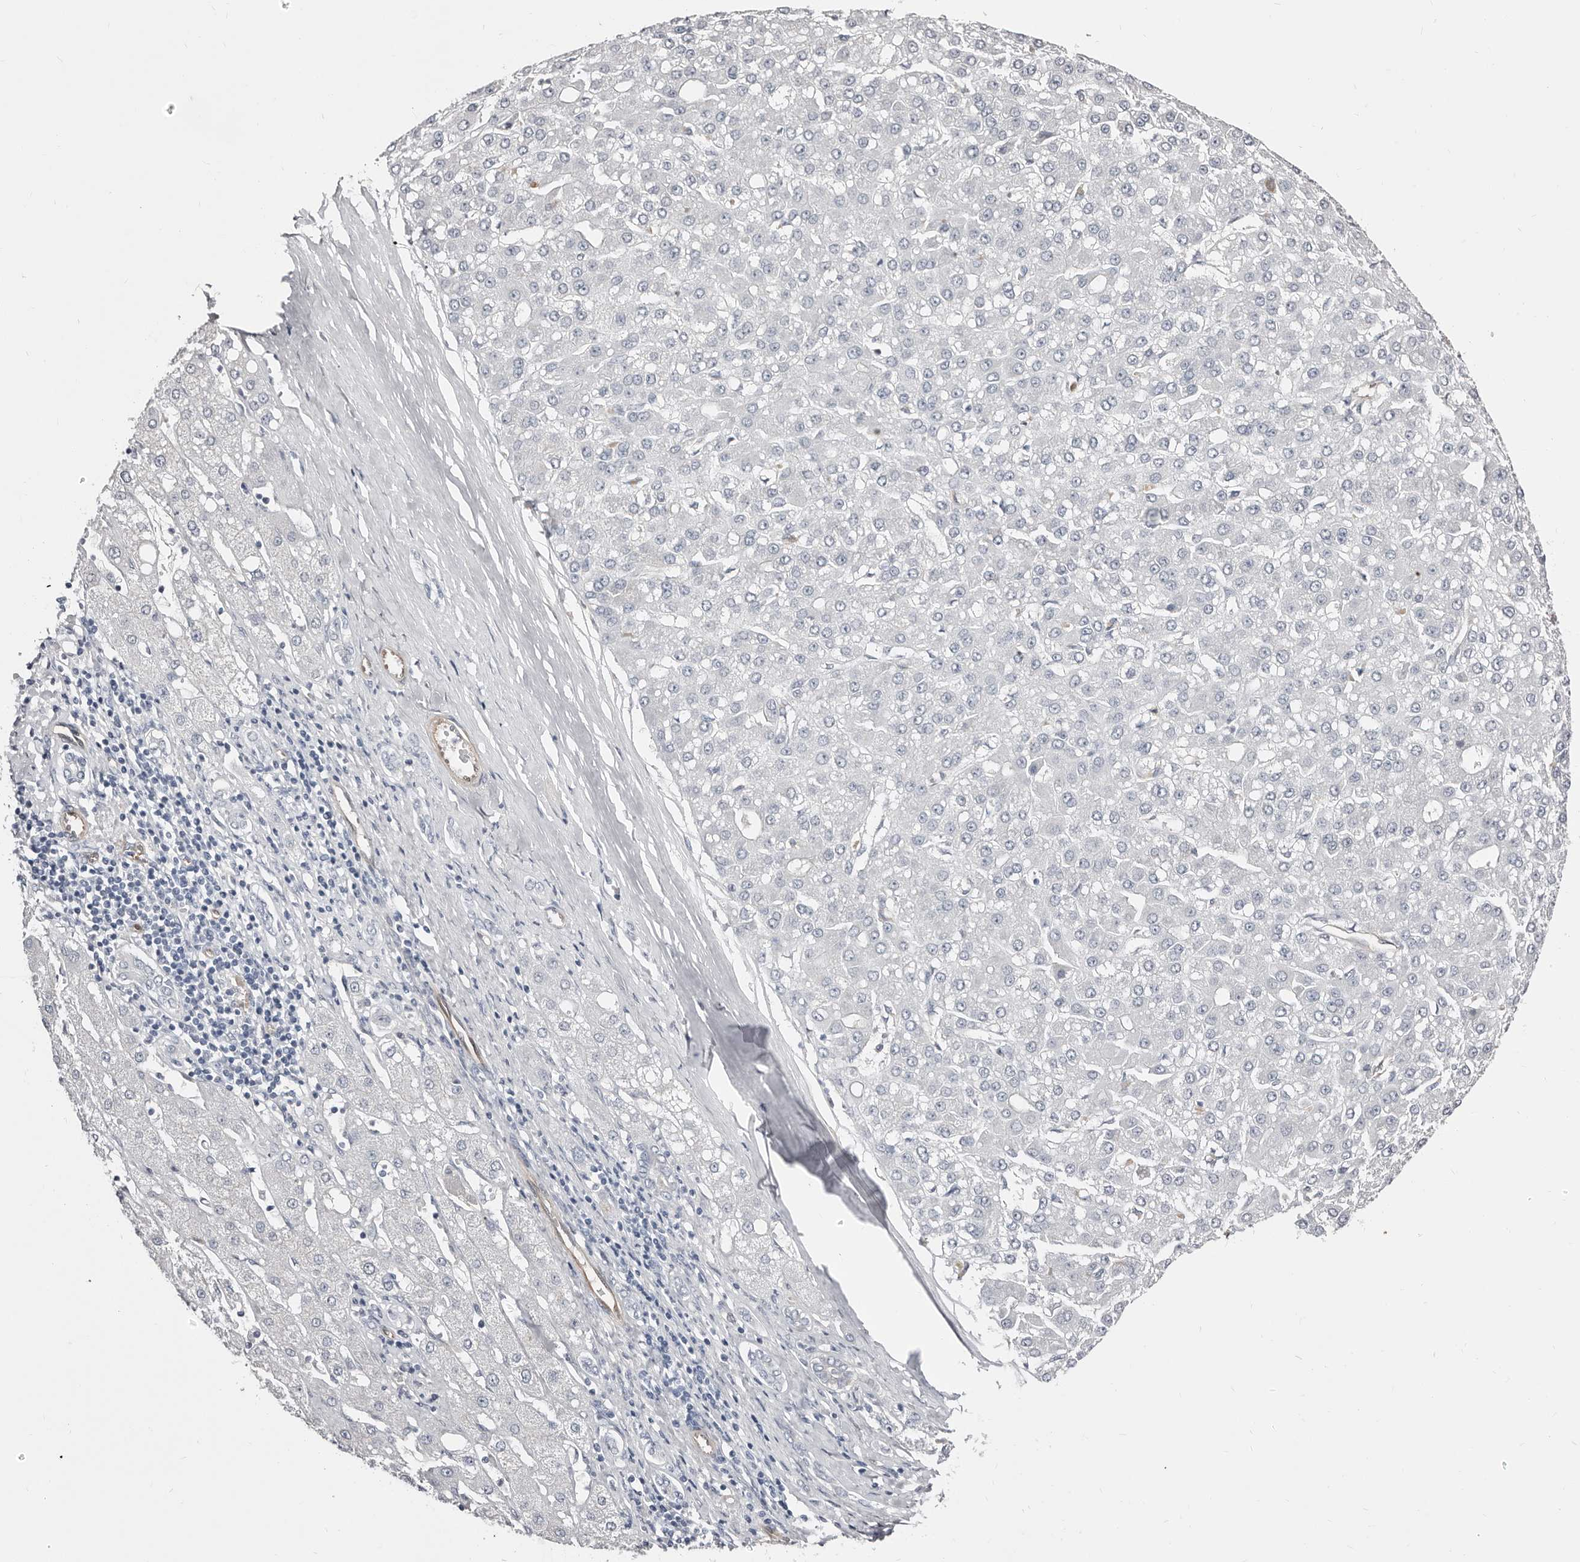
{"staining": {"intensity": "negative", "quantity": "none", "location": "none"}, "tissue": "liver cancer", "cell_type": "Tumor cells", "image_type": "cancer", "snomed": [{"axis": "morphology", "description": "Carcinoma, Hepatocellular, NOS"}, {"axis": "topography", "description": "Liver"}], "caption": "DAB (3,3'-diaminobenzidine) immunohistochemical staining of human liver hepatocellular carcinoma reveals no significant staining in tumor cells.", "gene": "ASRGL1", "patient": {"sex": "male", "age": 67}}